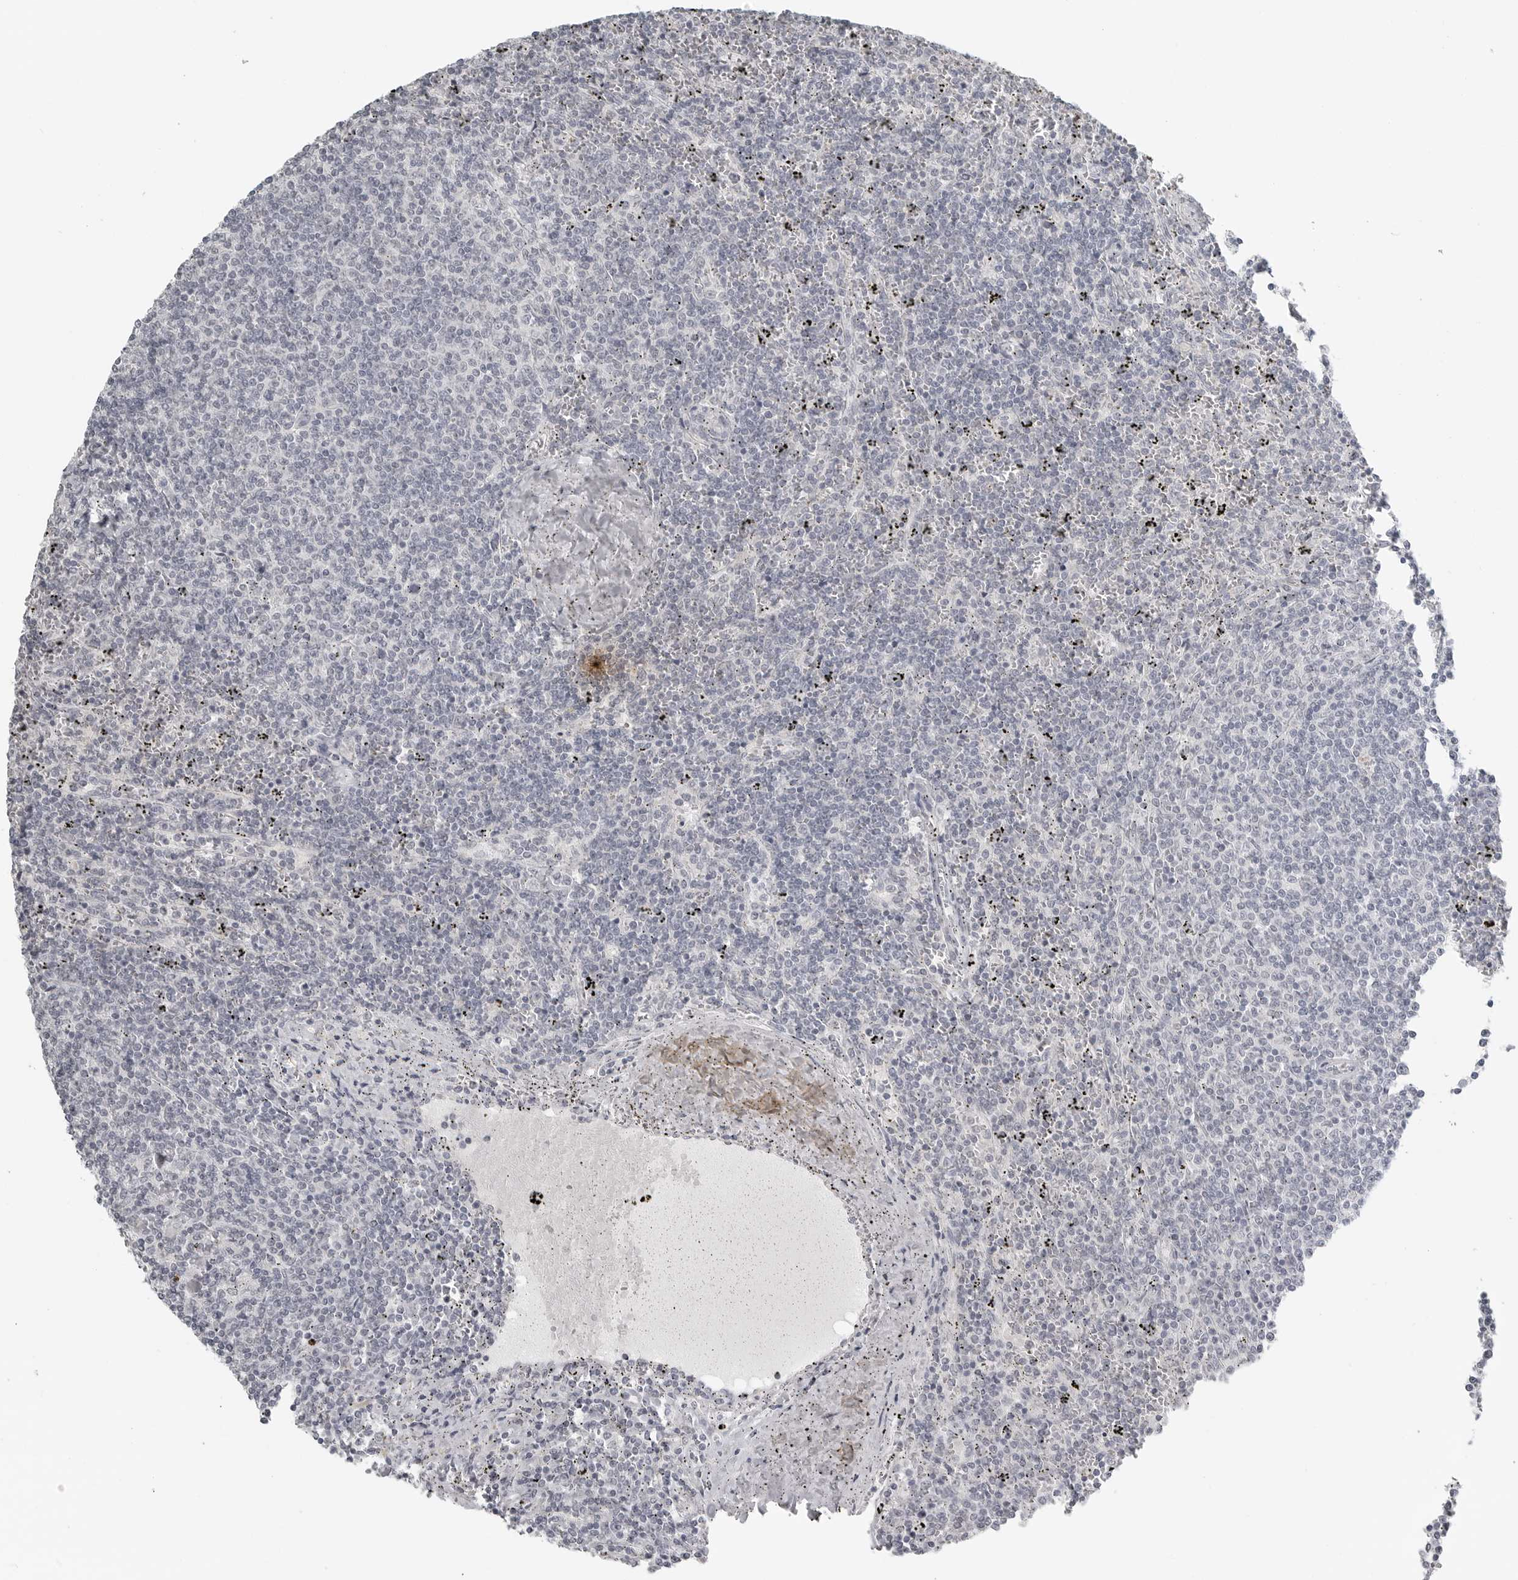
{"staining": {"intensity": "negative", "quantity": "none", "location": "none"}, "tissue": "lymphoma", "cell_type": "Tumor cells", "image_type": "cancer", "snomed": [{"axis": "morphology", "description": "Malignant lymphoma, non-Hodgkin's type, Low grade"}, {"axis": "topography", "description": "Spleen"}], "caption": "Lymphoma stained for a protein using immunohistochemistry (IHC) shows no positivity tumor cells.", "gene": "BPIFA1", "patient": {"sex": "female", "age": 50}}